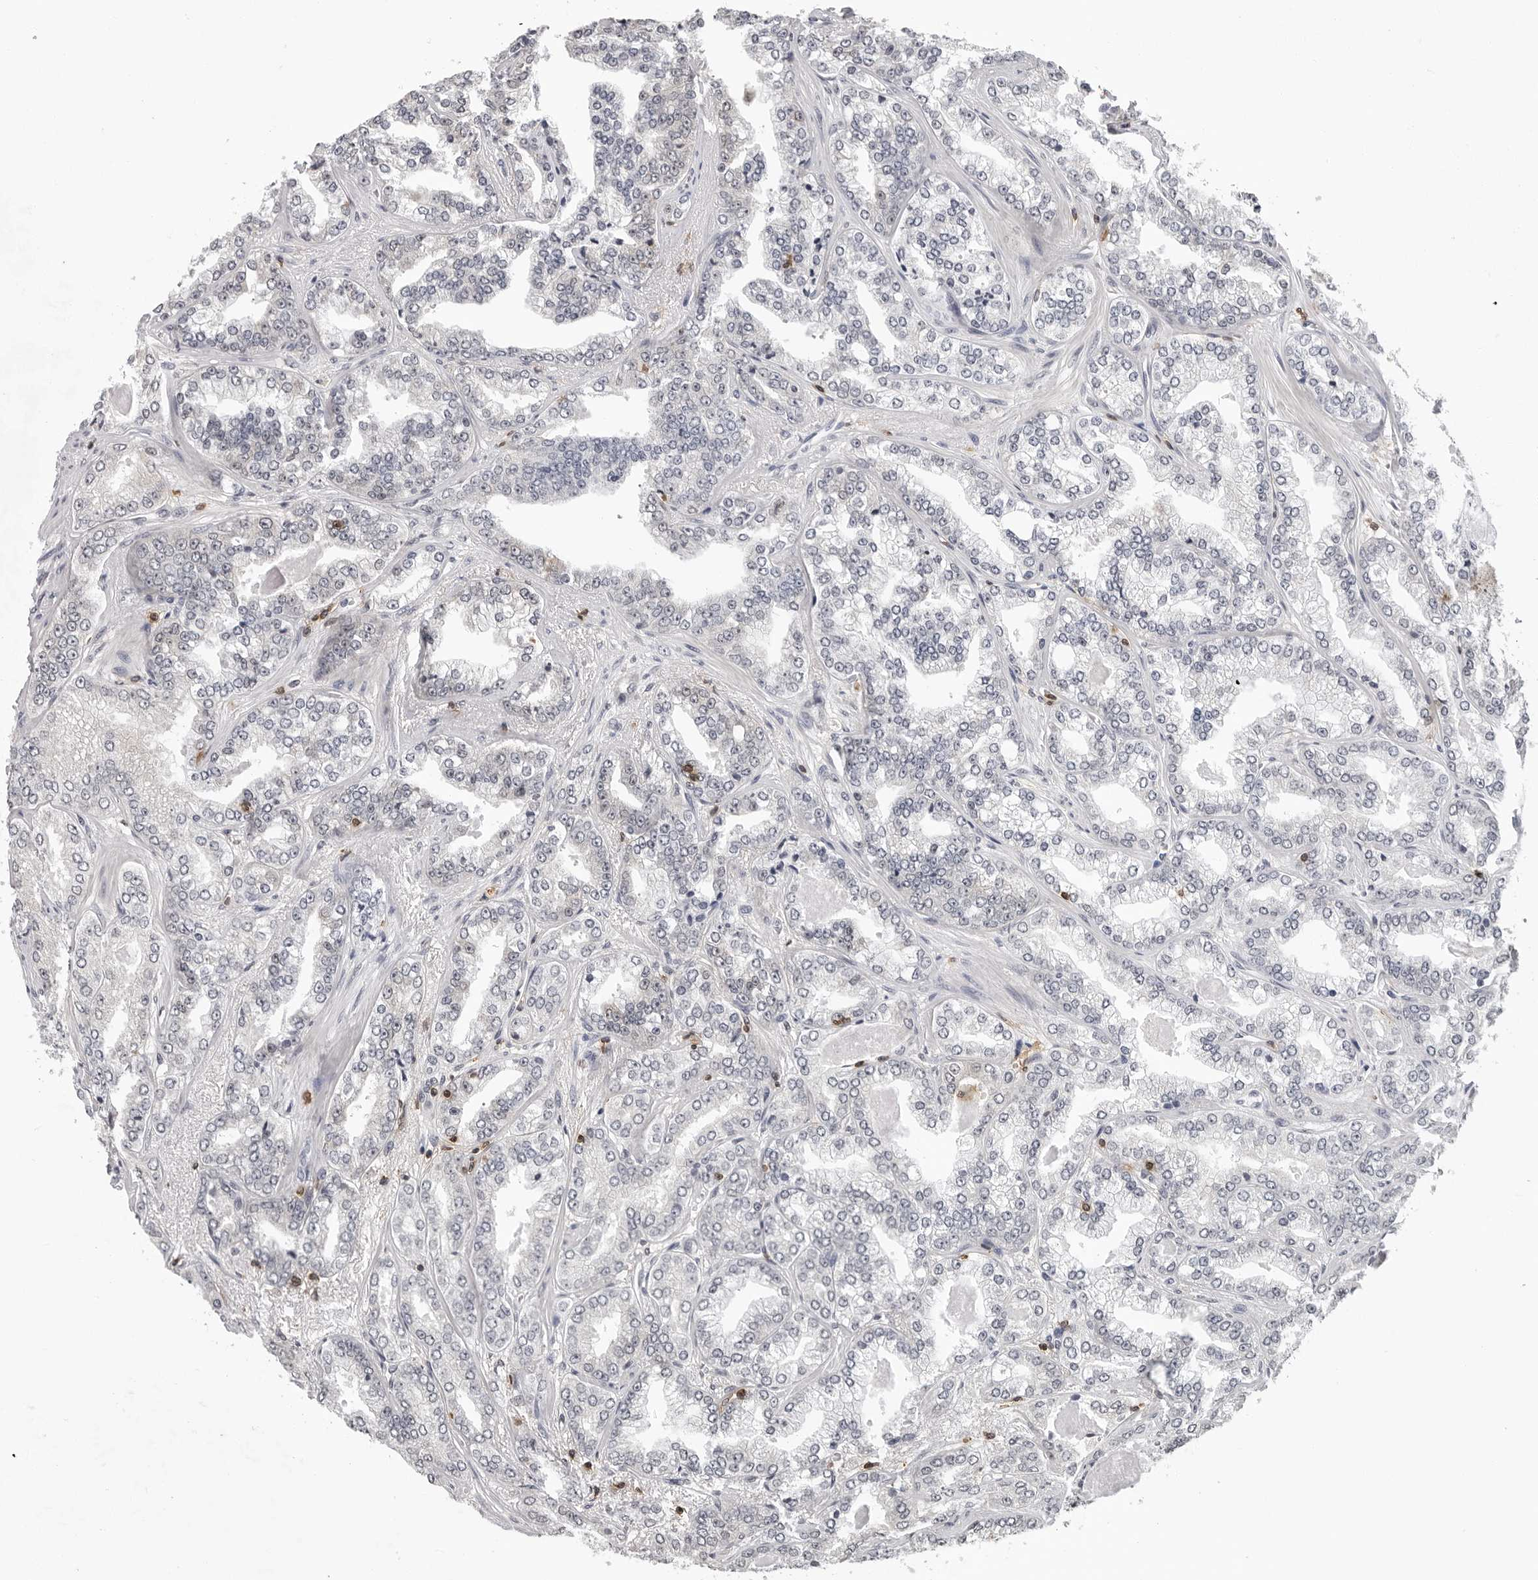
{"staining": {"intensity": "negative", "quantity": "none", "location": "none"}, "tissue": "prostate cancer", "cell_type": "Tumor cells", "image_type": "cancer", "snomed": [{"axis": "morphology", "description": "Adenocarcinoma, High grade"}, {"axis": "topography", "description": "Prostate"}], "caption": "High power microscopy image of an immunohistochemistry (IHC) micrograph of prostate cancer (high-grade adenocarcinoma), revealing no significant staining in tumor cells.", "gene": "HSPH1", "patient": {"sex": "male", "age": 71}}